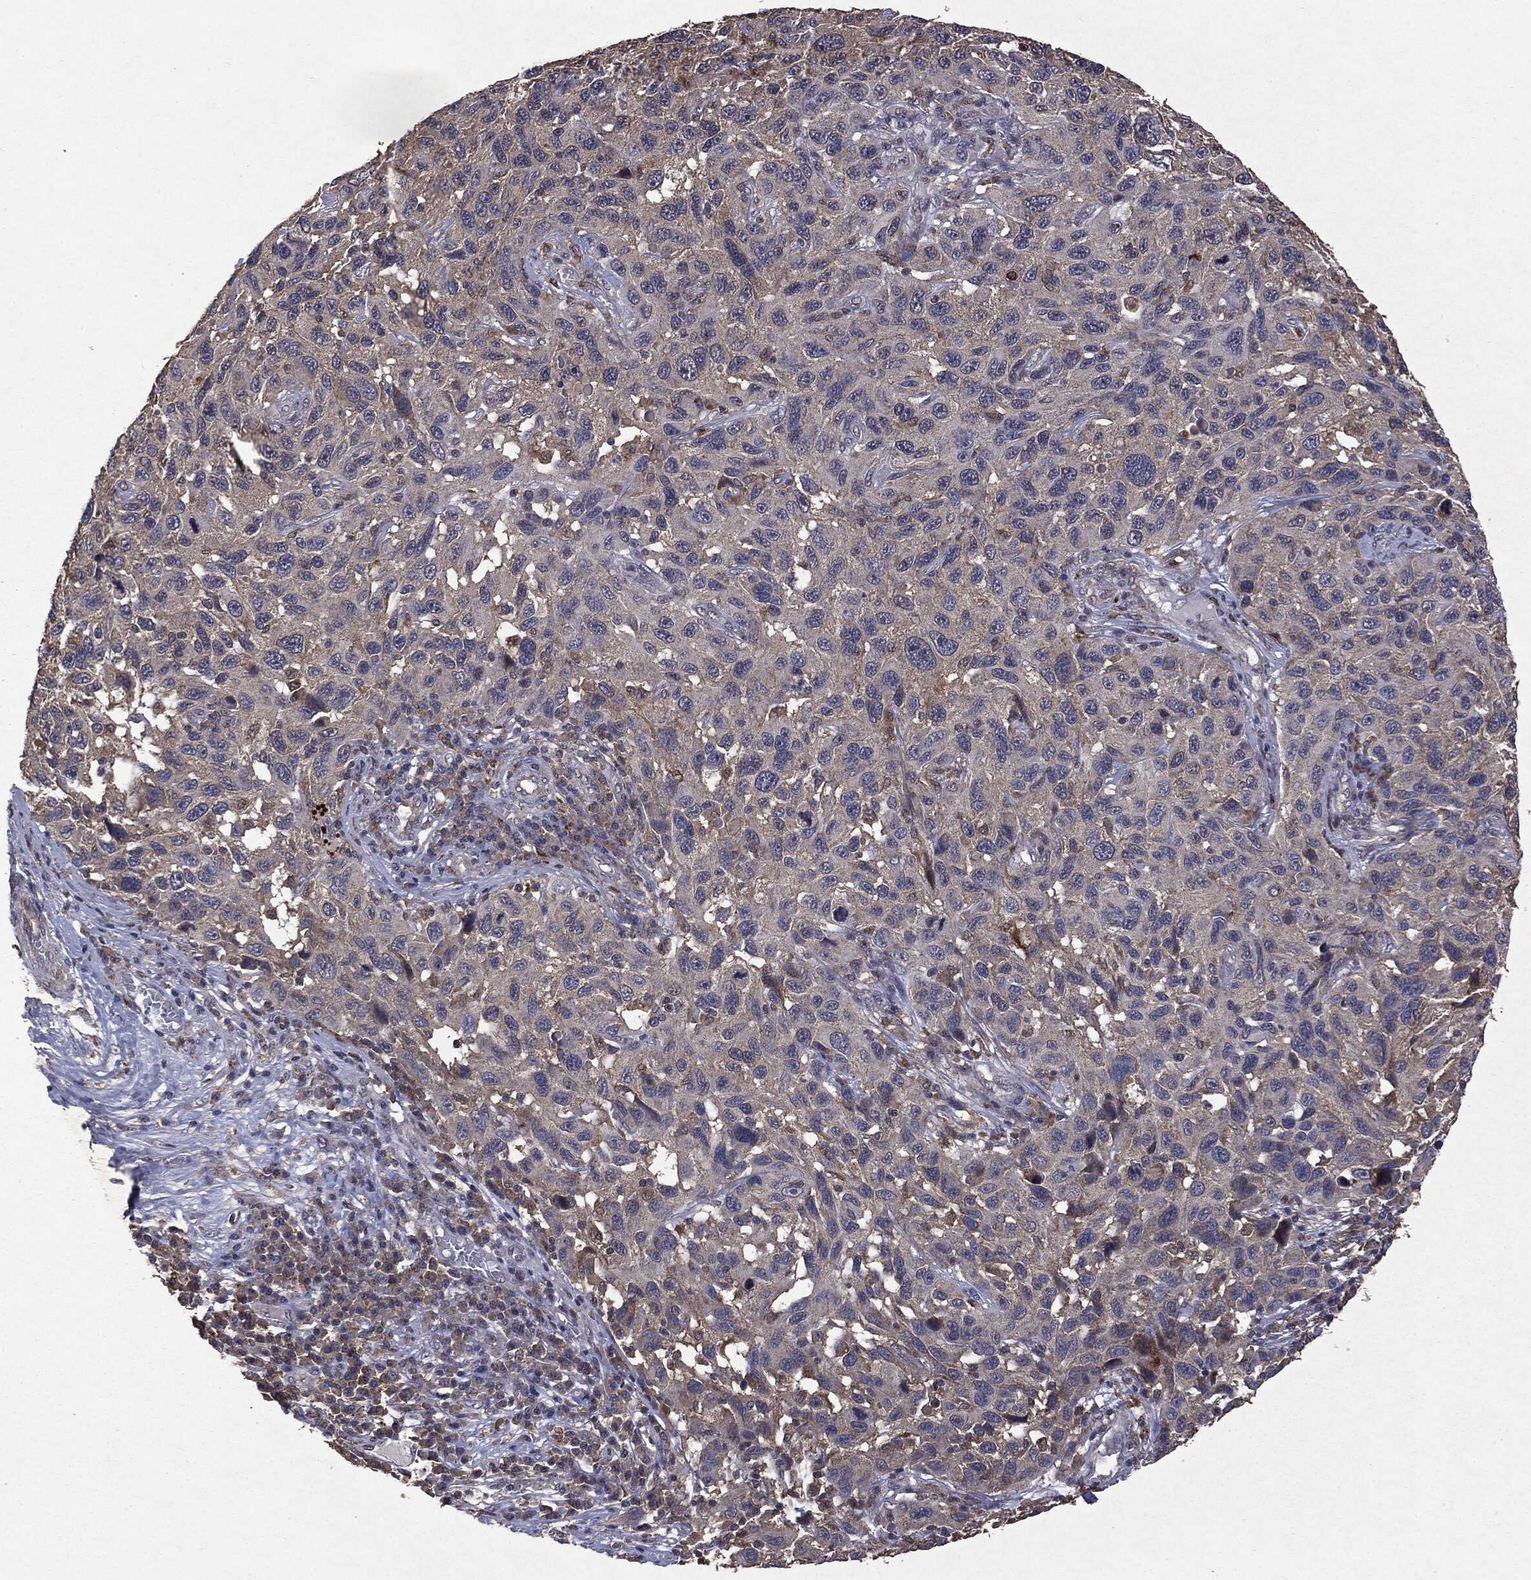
{"staining": {"intensity": "negative", "quantity": "none", "location": "none"}, "tissue": "melanoma", "cell_type": "Tumor cells", "image_type": "cancer", "snomed": [{"axis": "morphology", "description": "Malignant melanoma, NOS"}, {"axis": "topography", "description": "Skin"}], "caption": "Human malignant melanoma stained for a protein using IHC exhibits no expression in tumor cells.", "gene": "PTEN", "patient": {"sex": "male", "age": 53}}